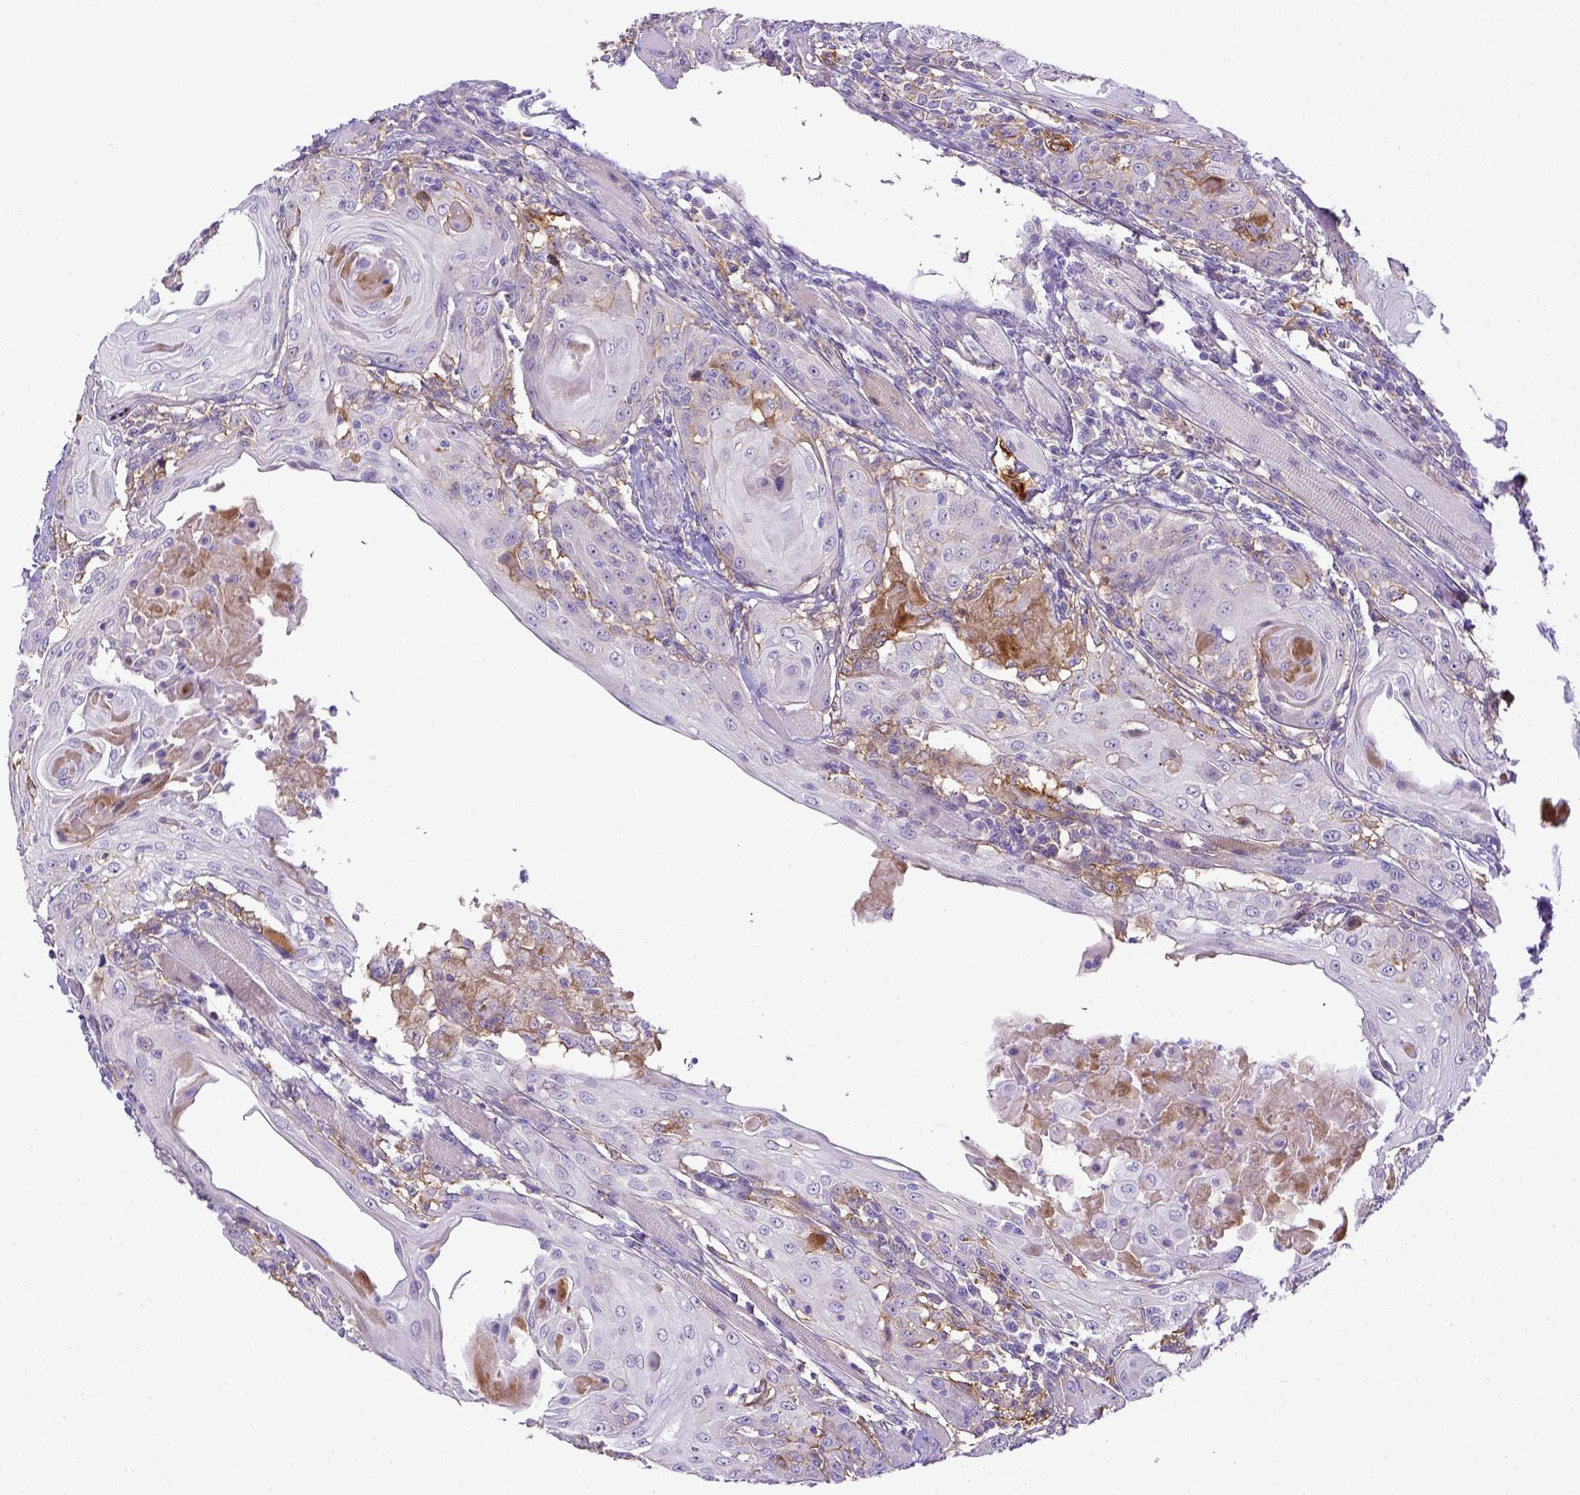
{"staining": {"intensity": "negative", "quantity": "none", "location": "none"}, "tissue": "head and neck cancer", "cell_type": "Tumor cells", "image_type": "cancer", "snomed": [{"axis": "morphology", "description": "Squamous cell carcinoma, NOS"}, {"axis": "topography", "description": "Head-Neck"}], "caption": "Immunohistochemical staining of human head and neck cancer demonstrates no significant expression in tumor cells.", "gene": "CD40", "patient": {"sex": "female", "age": 80}}